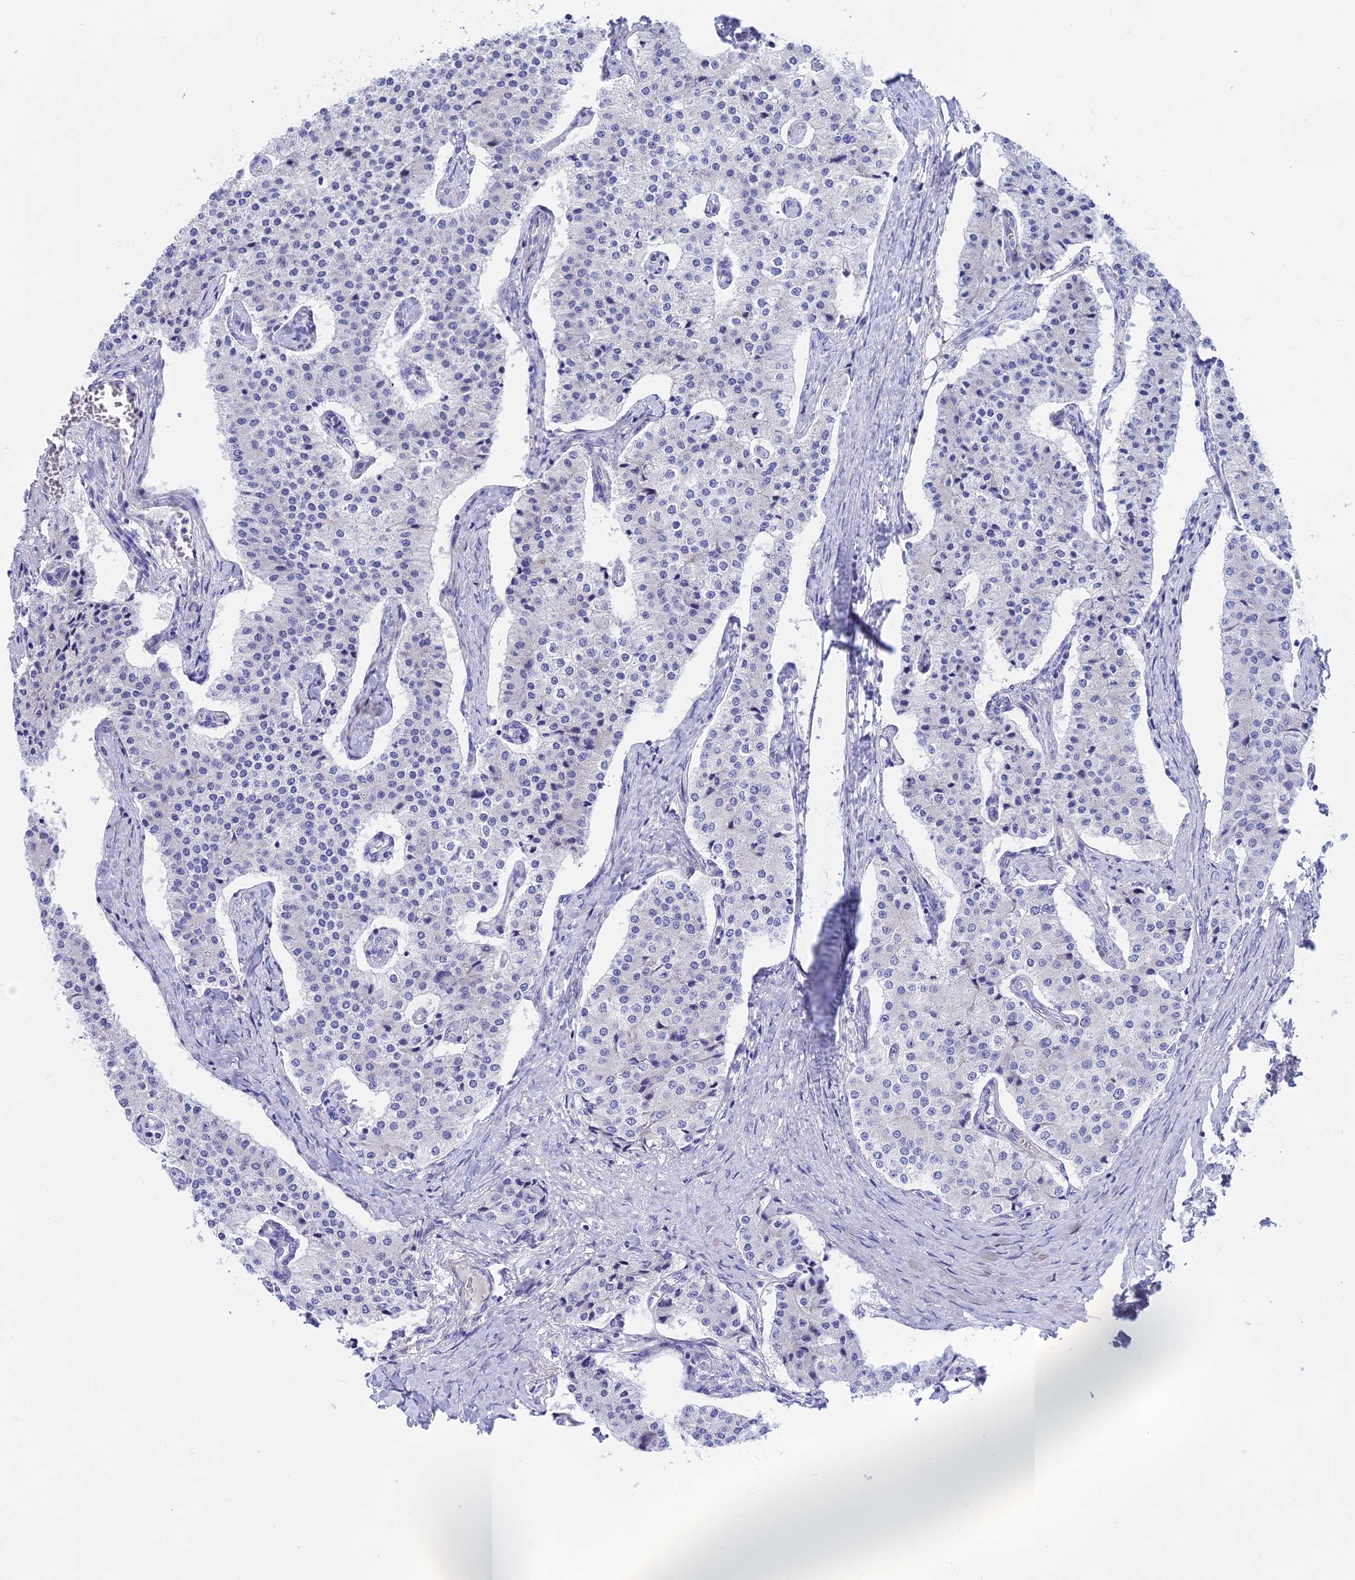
{"staining": {"intensity": "negative", "quantity": "none", "location": "none"}, "tissue": "carcinoid", "cell_type": "Tumor cells", "image_type": "cancer", "snomed": [{"axis": "morphology", "description": "Carcinoid, malignant, NOS"}, {"axis": "topography", "description": "Colon"}], "caption": "Immunohistochemistry (IHC) of human carcinoid (malignant) demonstrates no expression in tumor cells.", "gene": "TMEM138", "patient": {"sex": "female", "age": 52}}